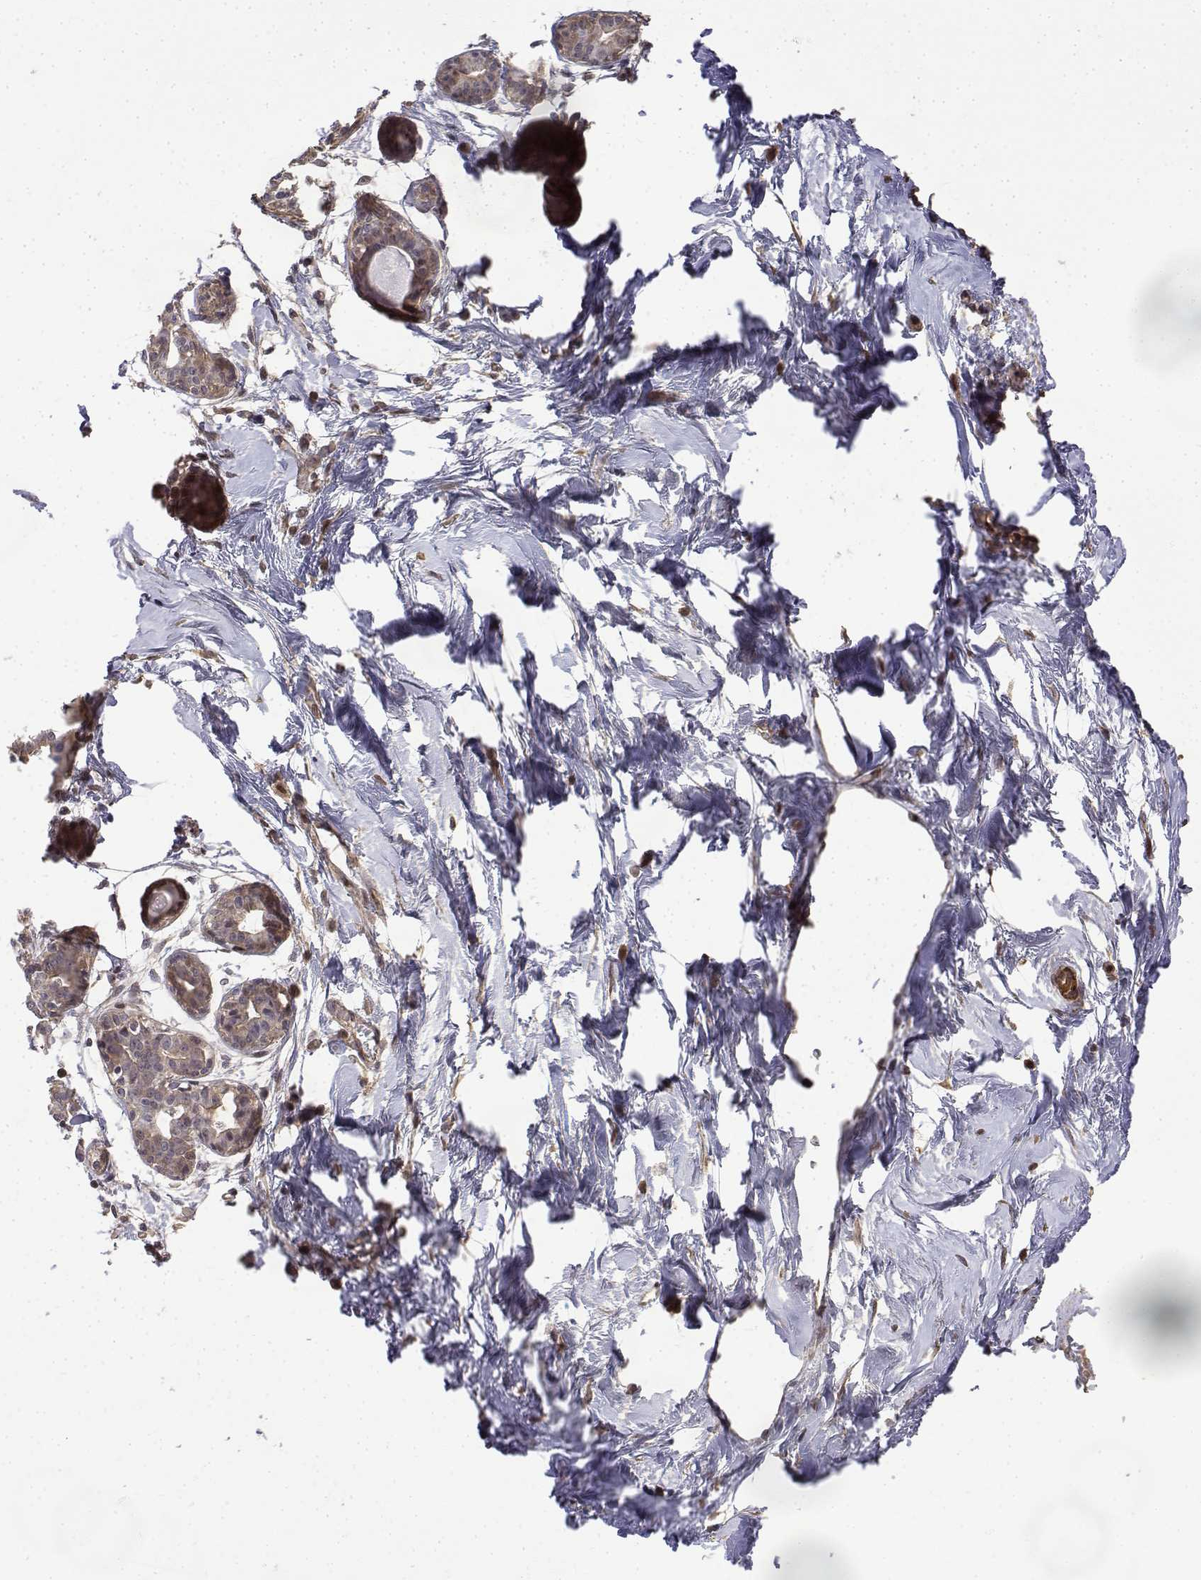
{"staining": {"intensity": "moderate", "quantity": ">75%", "location": "nuclear"}, "tissue": "breast", "cell_type": "Adipocytes", "image_type": "normal", "snomed": [{"axis": "morphology", "description": "Normal tissue, NOS"}, {"axis": "topography", "description": "Breast"}], "caption": "Immunohistochemistry (IHC) of benign human breast demonstrates medium levels of moderate nuclear positivity in approximately >75% of adipocytes. (Brightfield microscopy of DAB IHC at high magnification).", "gene": "ITGA7", "patient": {"sex": "female", "age": 45}}